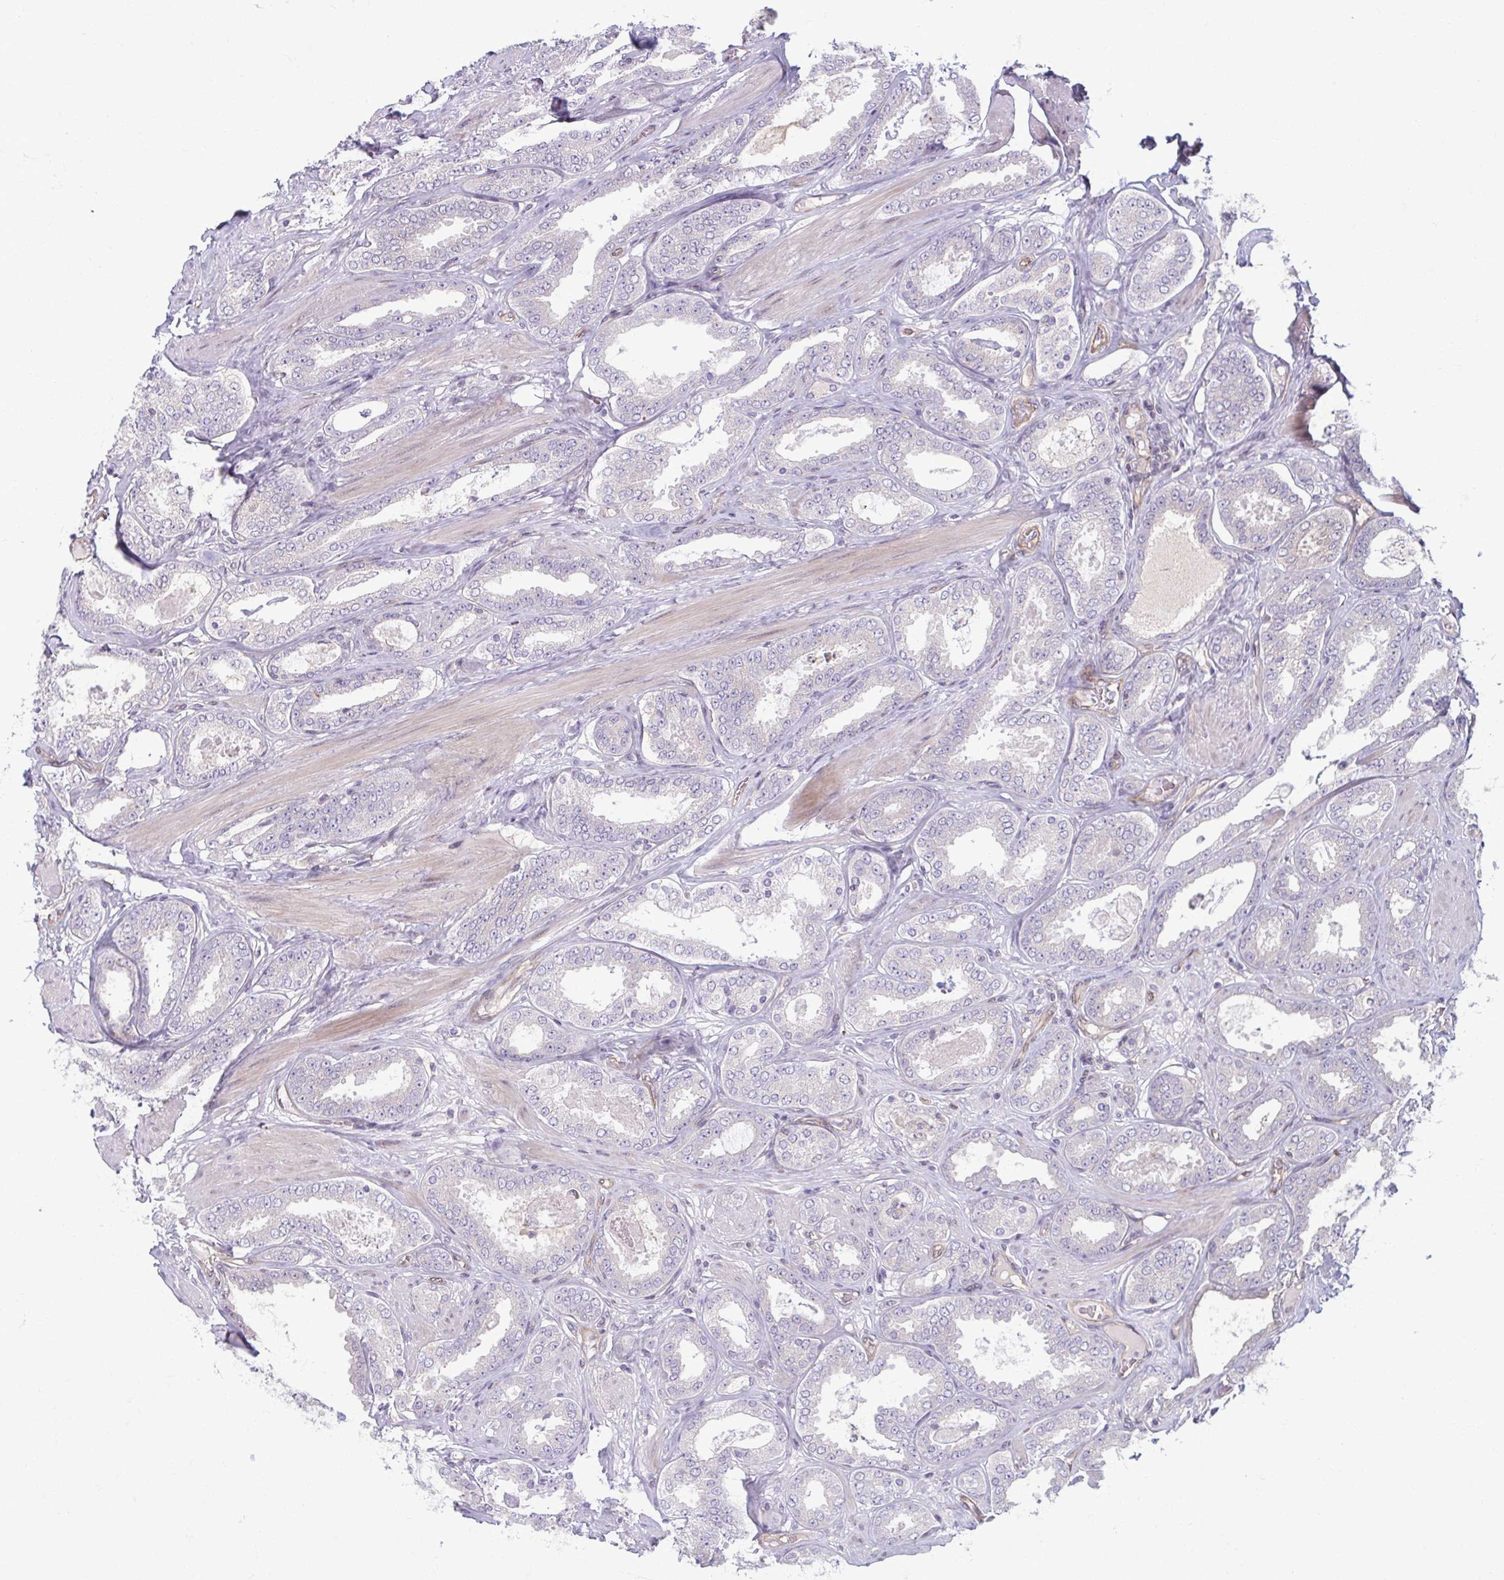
{"staining": {"intensity": "negative", "quantity": "none", "location": "none"}, "tissue": "prostate cancer", "cell_type": "Tumor cells", "image_type": "cancer", "snomed": [{"axis": "morphology", "description": "Adenocarcinoma, High grade"}, {"axis": "topography", "description": "Prostate"}], "caption": "This is an IHC image of prostate cancer. There is no expression in tumor cells.", "gene": "EID2B", "patient": {"sex": "male", "age": 63}}